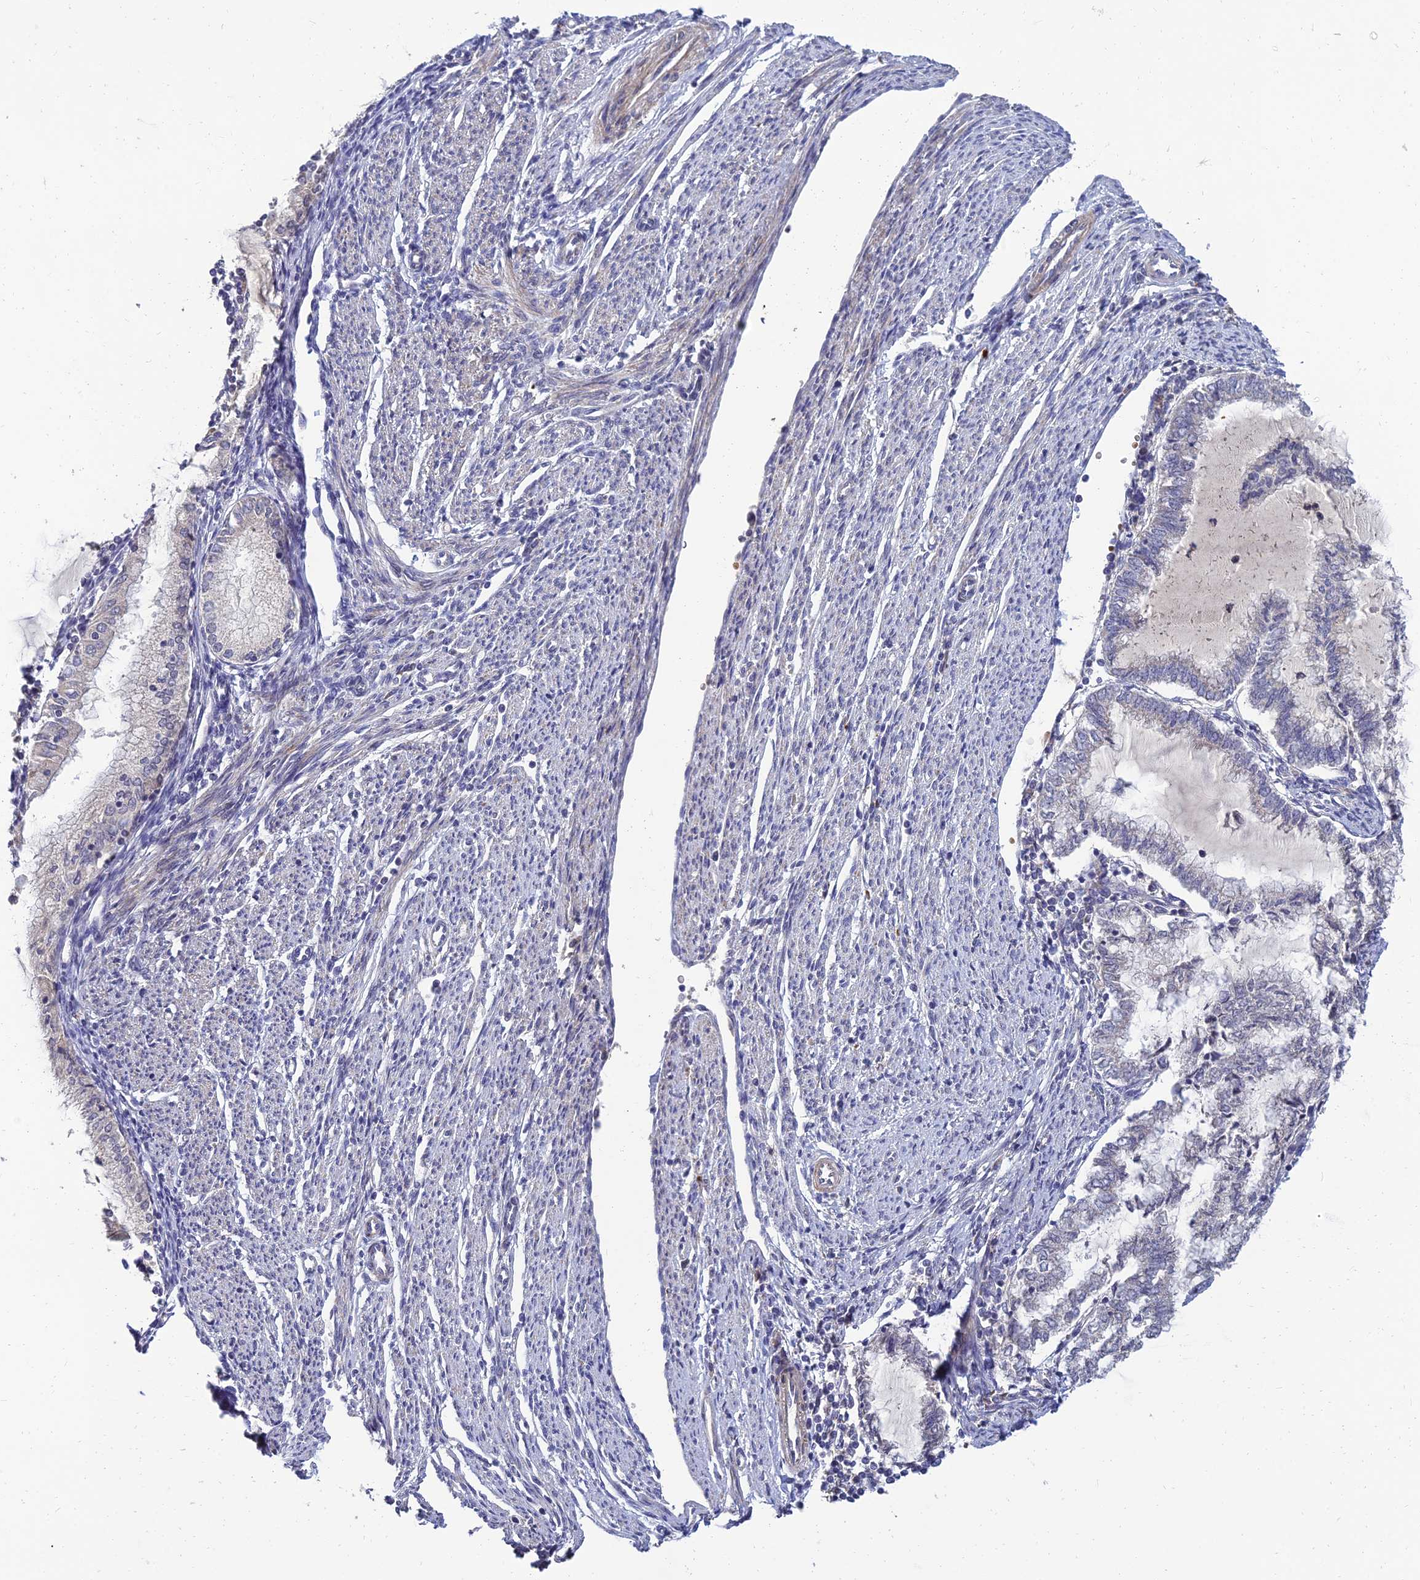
{"staining": {"intensity": "negative", "quantity": "none", "location": "none"}, "tissue": "endometrial cancer", "cell_type": "Tumor cells", "image_type": "cancer", "snomed": [{"axis": "morphology", "description": "Adenocarcinoma, NOS"}, {"axis": "topography", "description": "Endometrium"}], "caption": "Micrograph shows no protein positivity in tumor cells of endometrial cancer tissue. (DAB IHC with hematoxylin counter stain).", "gene": "NPY", "patient": {"sex": "female", "age": 79}}